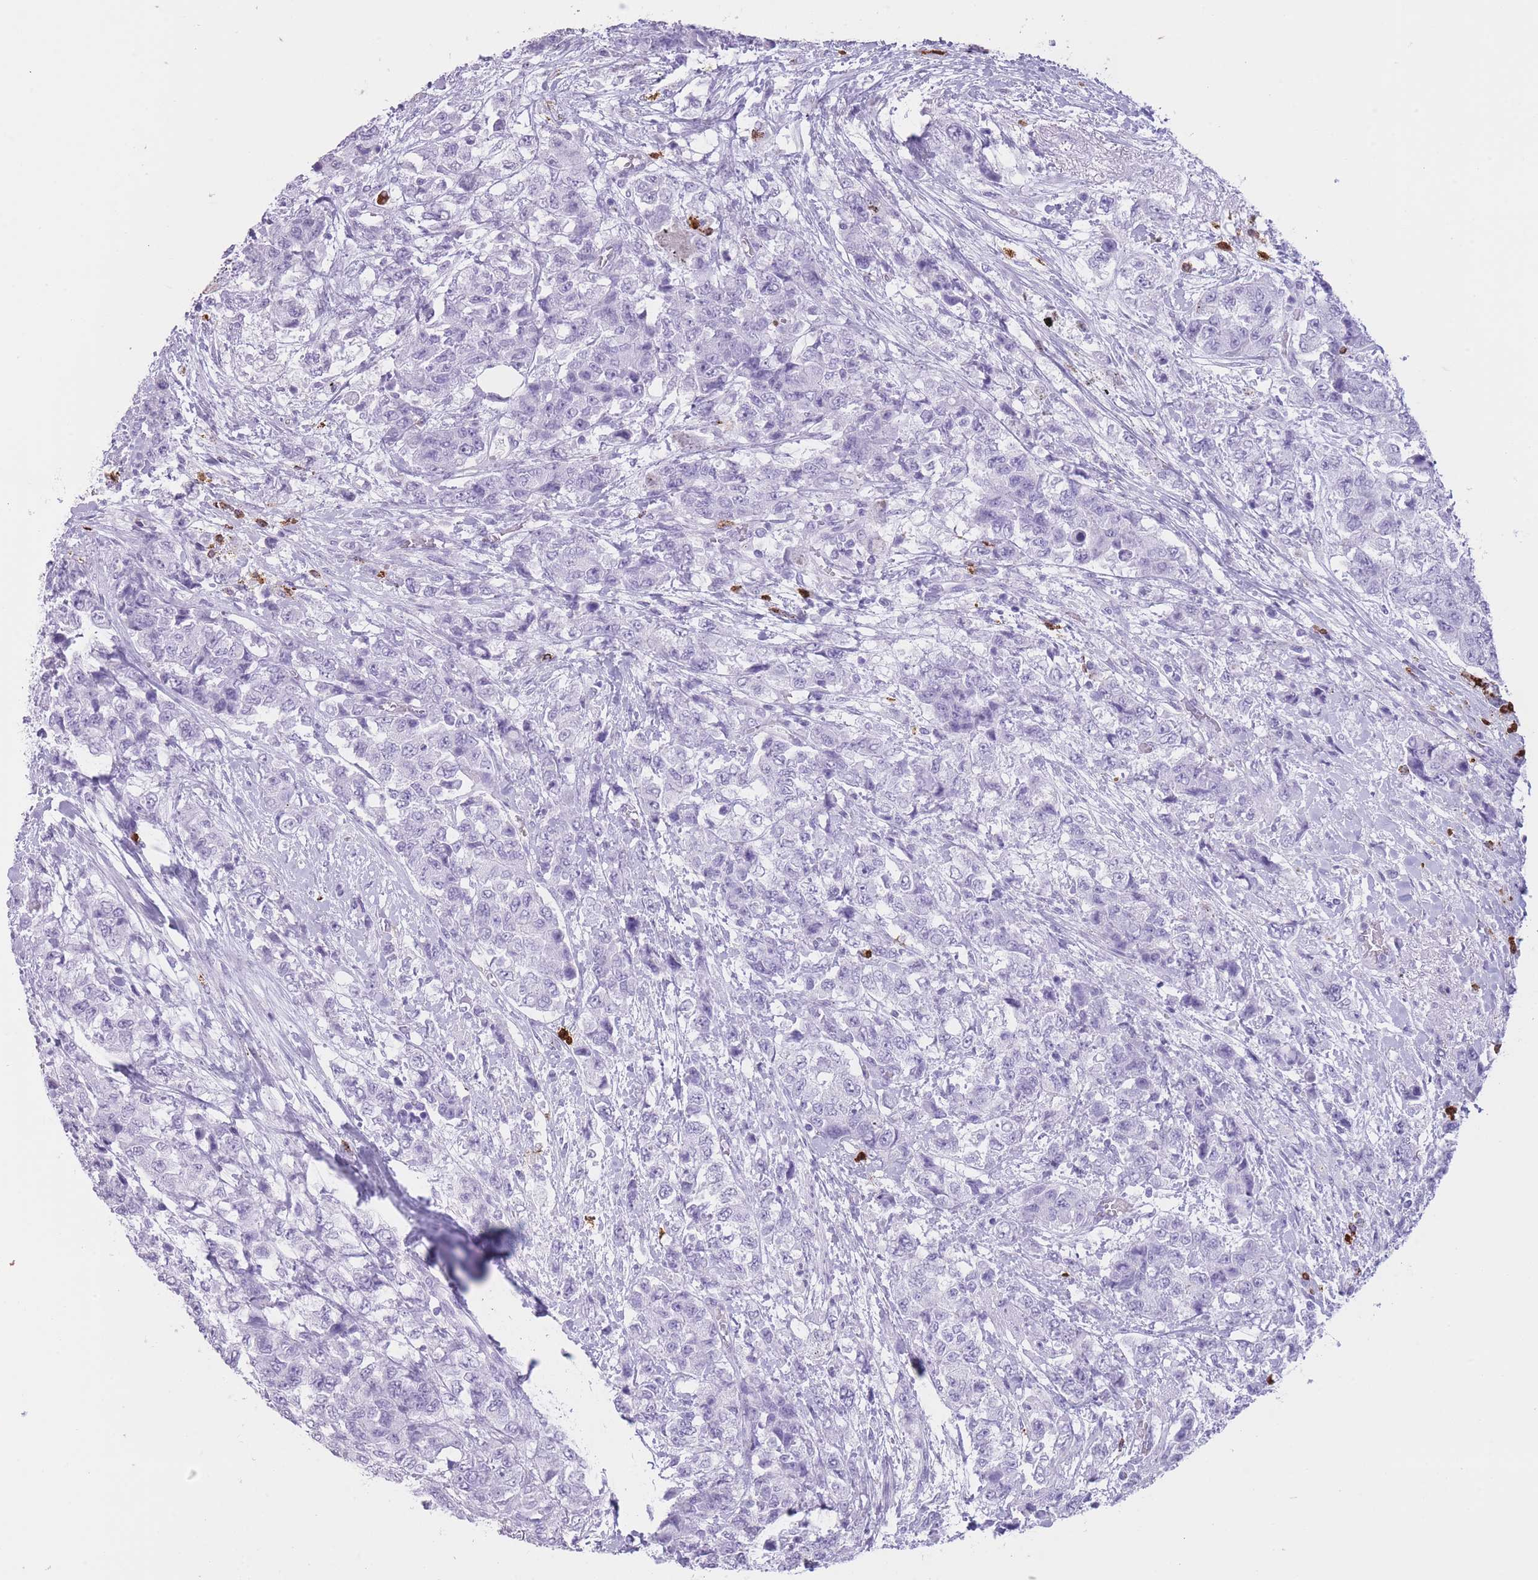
{"staining": {"intensity": "negative", "quantity": "none", "location": "none"}, "tissue": "urothelial cancer", "cell_type": "Tumor cells", "image_type": "cancer", "snomed": [{"axis": "morphology", "description": "Urothelial carcinoma, High grade"}, {"axis": "topography", "description": "Urinary bladder"}], "caption": "There is no significant positivity in tumor cells of urothelial carcinoma (high-grade).", "gene": "OR4F21", "patient": {"sex": "female", "age": 78}}